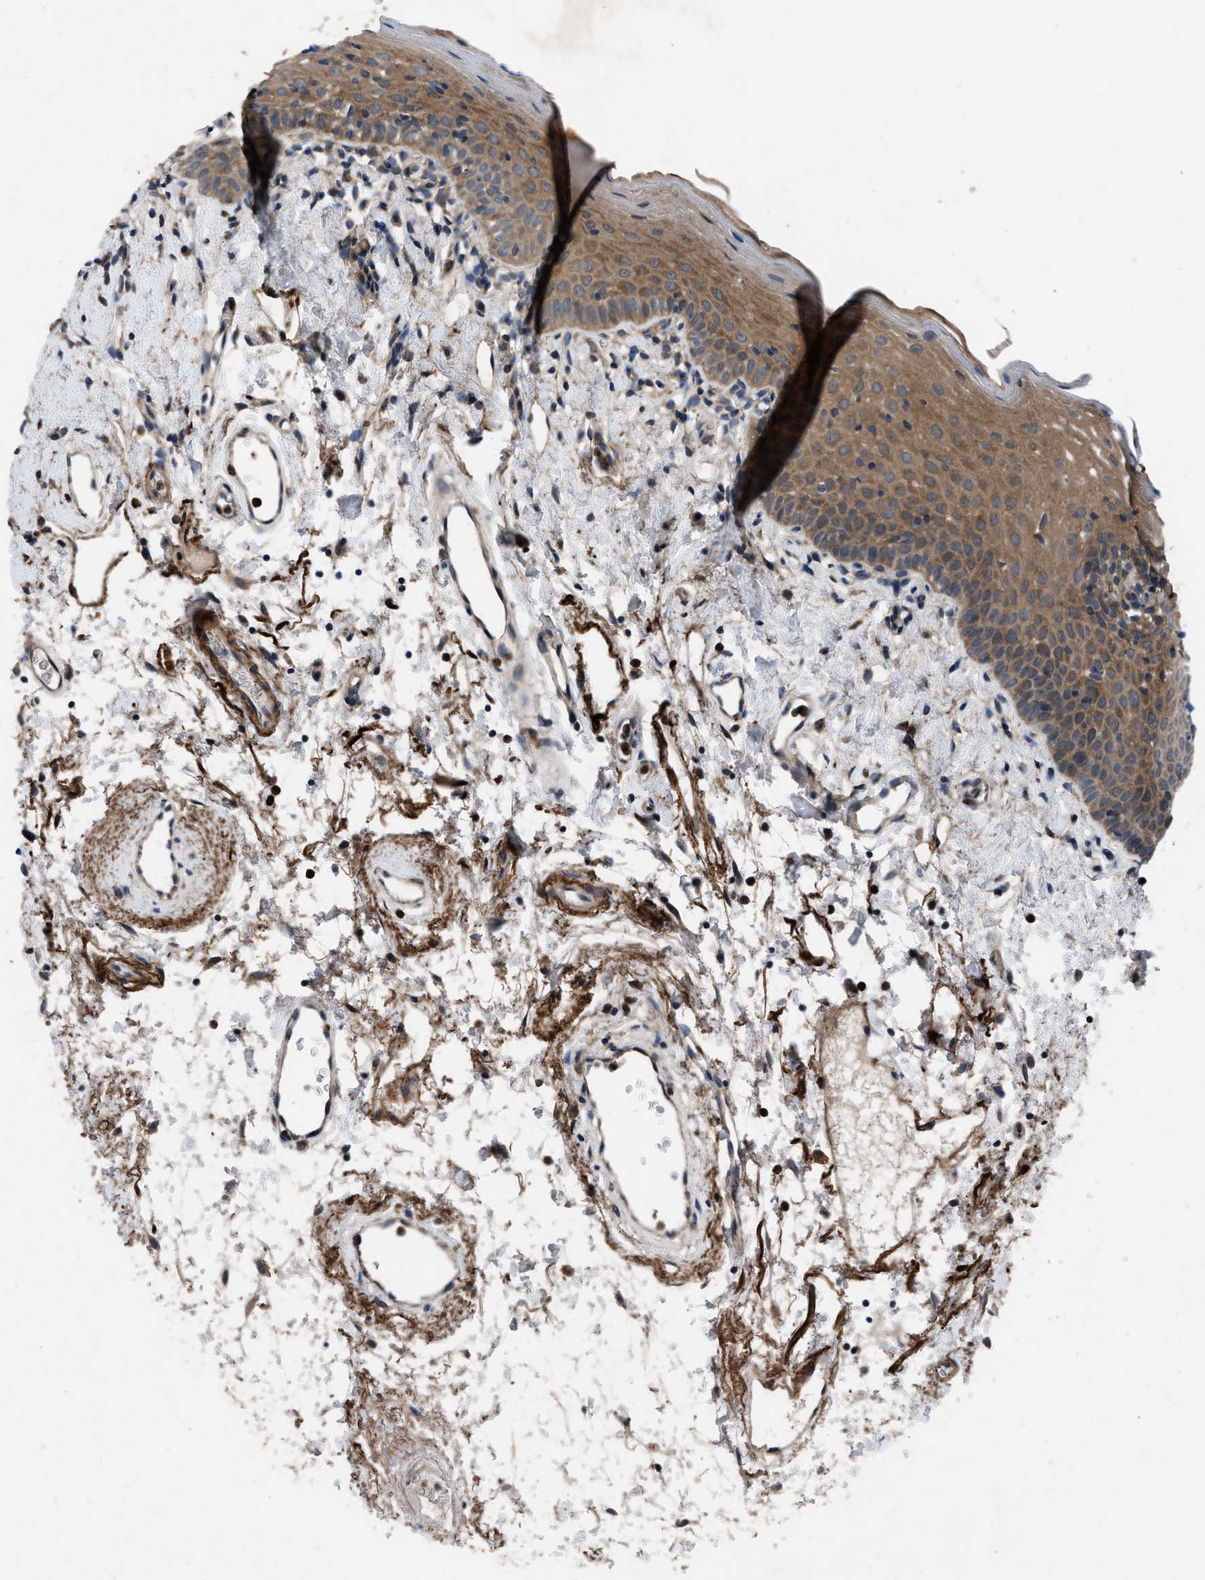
{"staining": {"intensity": "moderate", "quantity": ">75%", "location": "cytoplasmic/membranous"}, "tissue": "oral mucosa", "cell_type": "Squamous epithelial cells", "image_type": "normal", "snomed": [{"axis": "morphology", "description": "Normal tissue, NOS"}, {"axis": "topography", "description": "Oral tissue"}], "caption": "Protein staining demonstrates moderate cytoplasmic/membranous expression in about >75% of squamous epithelial cells in unremarkable oral mucosa. (brown staining indicates protein expression, while blue staining denotes nuclei).", "gene": "USP25", "patient": {"sex": "male", "age": 66}}